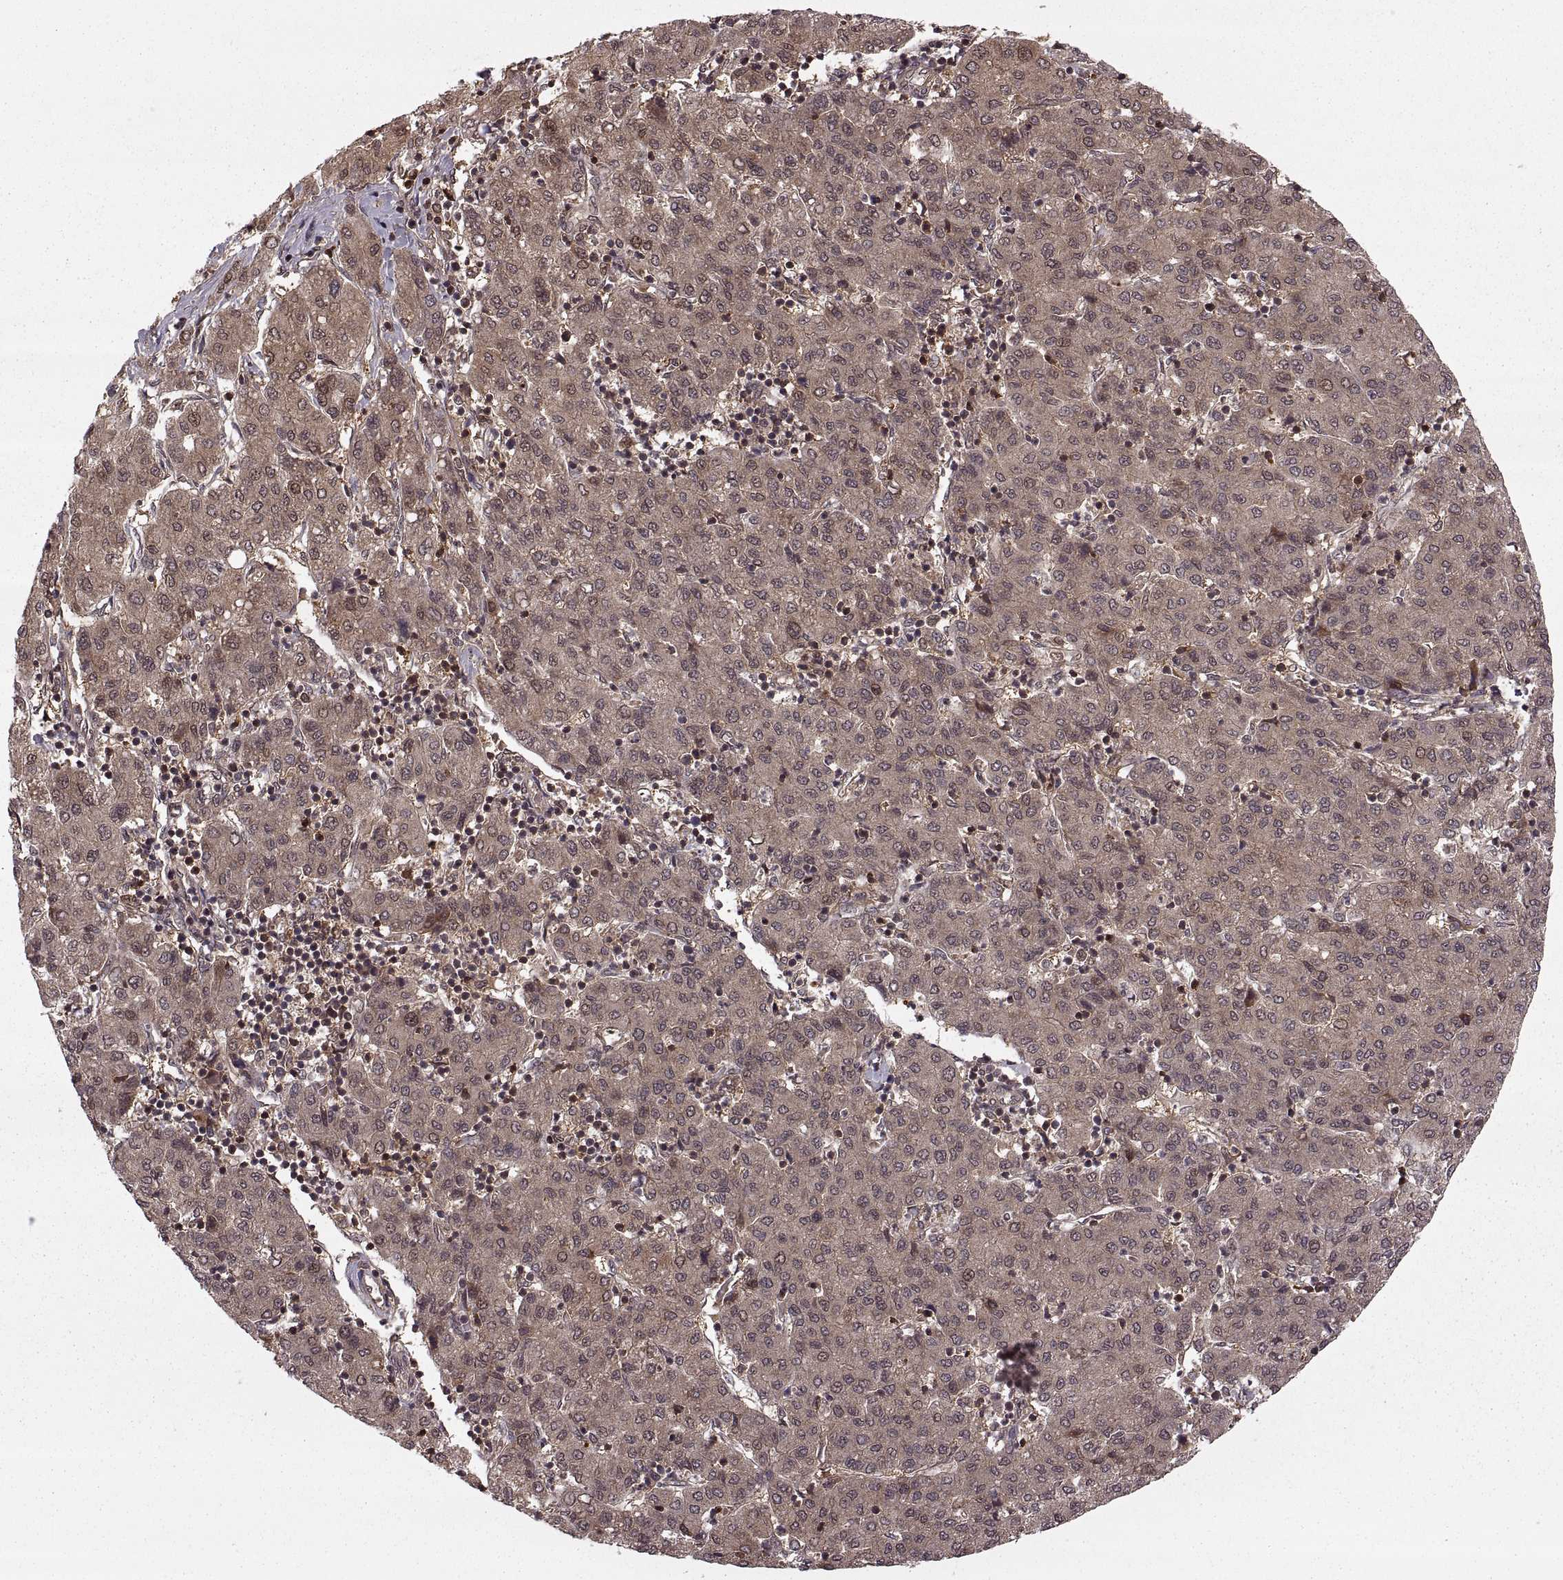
{"staining": {"intensity": "weak", "quantity": ">75%", "location": "cytoplasmic/membranous"}, "tissue": "liver cancer", "cell_type": "Tumor cells", "image_type": "cancer", "snomed": [{"axis": "morphology", "description": "Carcinoma, Hepatocellular, NOS"}, {"axis": "topography", "description": "Liver"}], "caption": "Protein expression analysis of liver cancer (hepatocellular carcinoma) shows weak cytoplasmic/membranous positivity in about >75% of tumor cells.", "gene": "DEDD", "patient": {"sex": "male", "age": 65}}